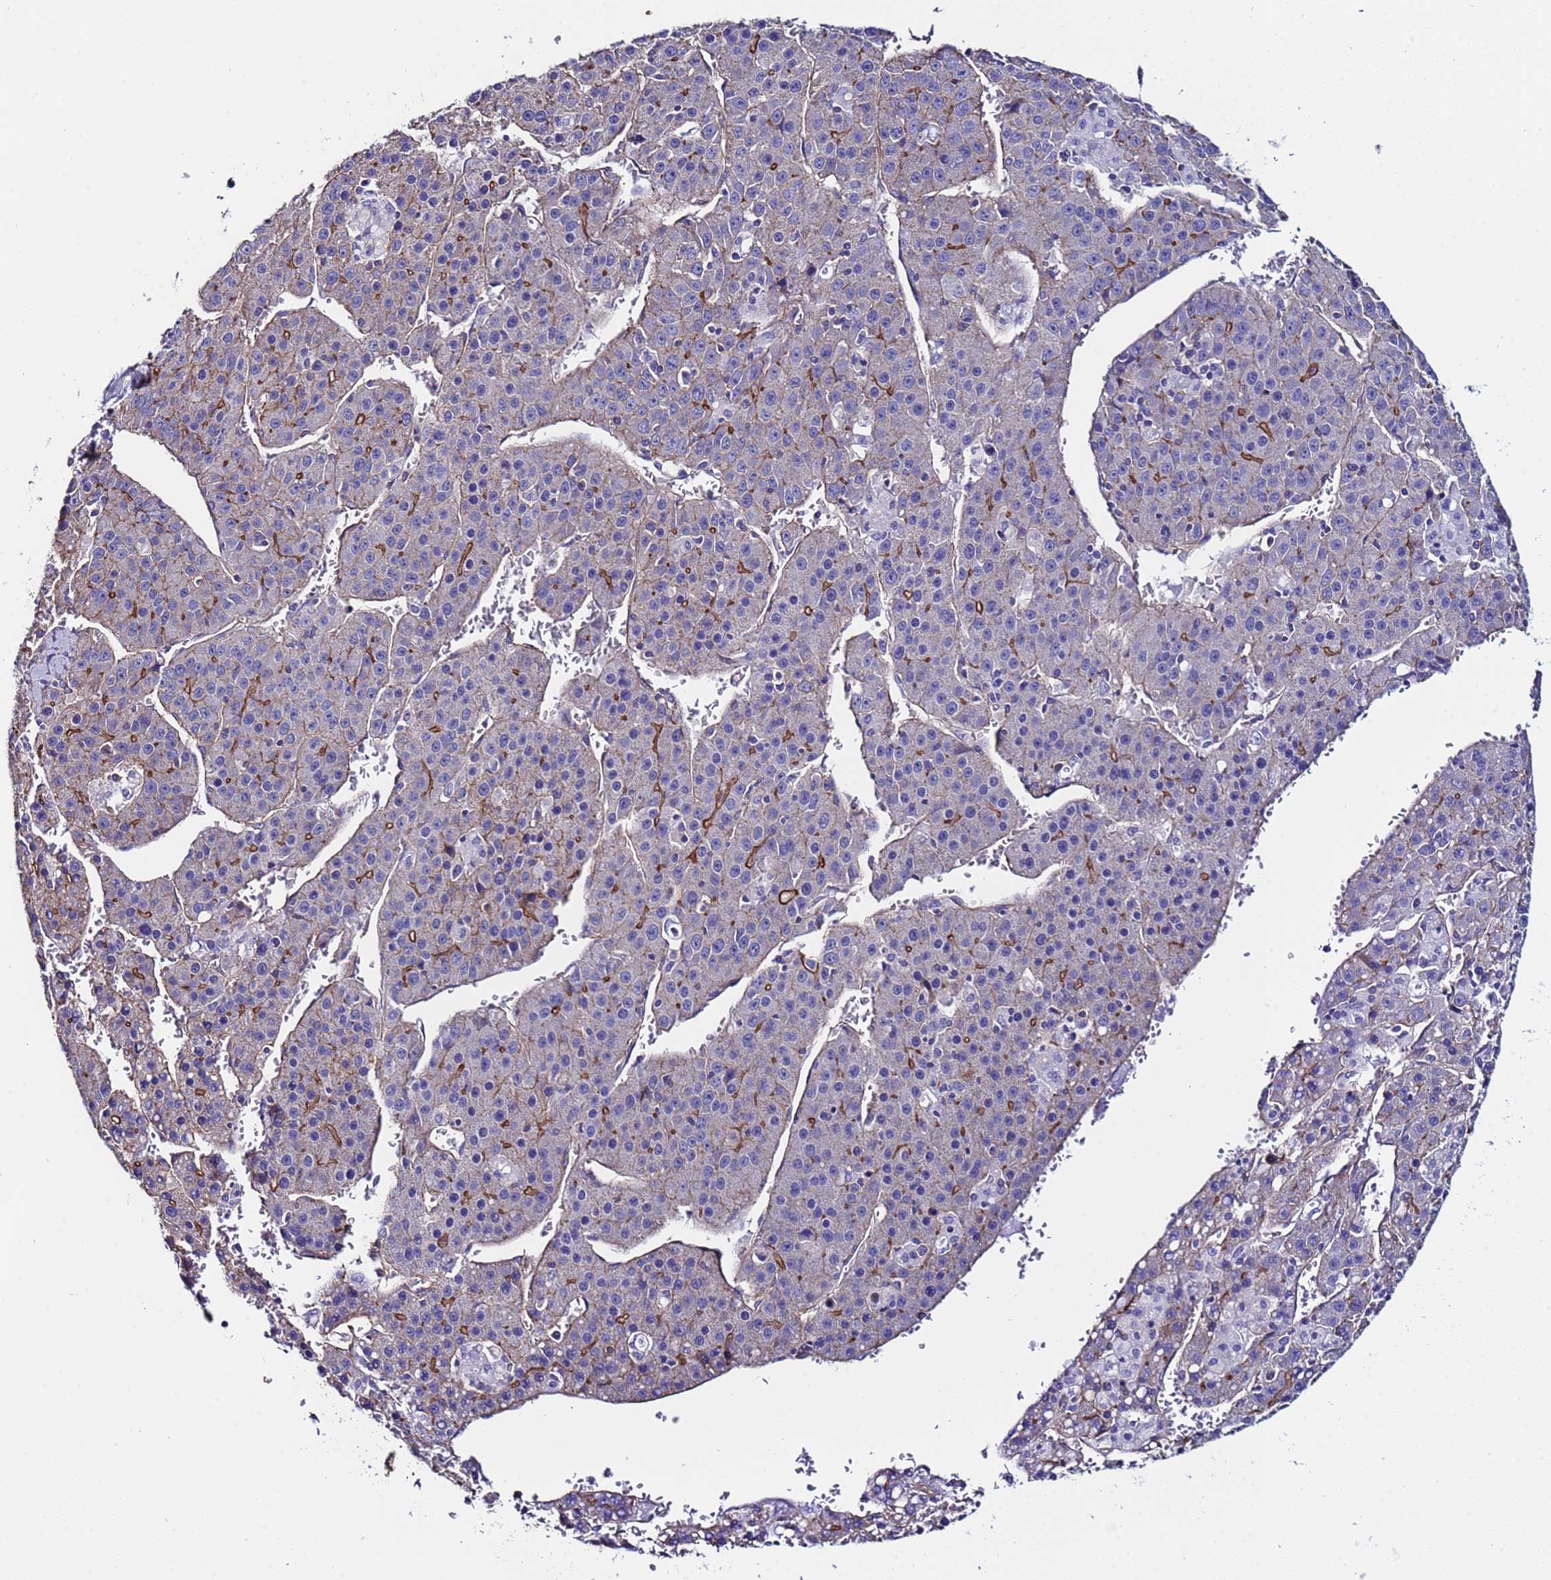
{"staining": {"intensity": "moderate", "quantity": "<25%", "location": "cytoplasmic/membranous"}, "tissue": "liver cancer", "cell_type": "Tumor cells", "image_type": "cancer", "snomed": [{"axis": "morphology", "description": "Carcinoma, Hepatocellular, NOS"}, {"axis": "topography", "description": "Liver"}], "caption": "The histopathology image exhibits staining of liver cancer, revealing moderate cytoplasmic/membranous protein positivity (brown color) within tumor cells. (DAB IHC with brightfield microscopy, high magnification).", "gene": "ZNF248", "patient": {"sex": "female", "age": 53}}